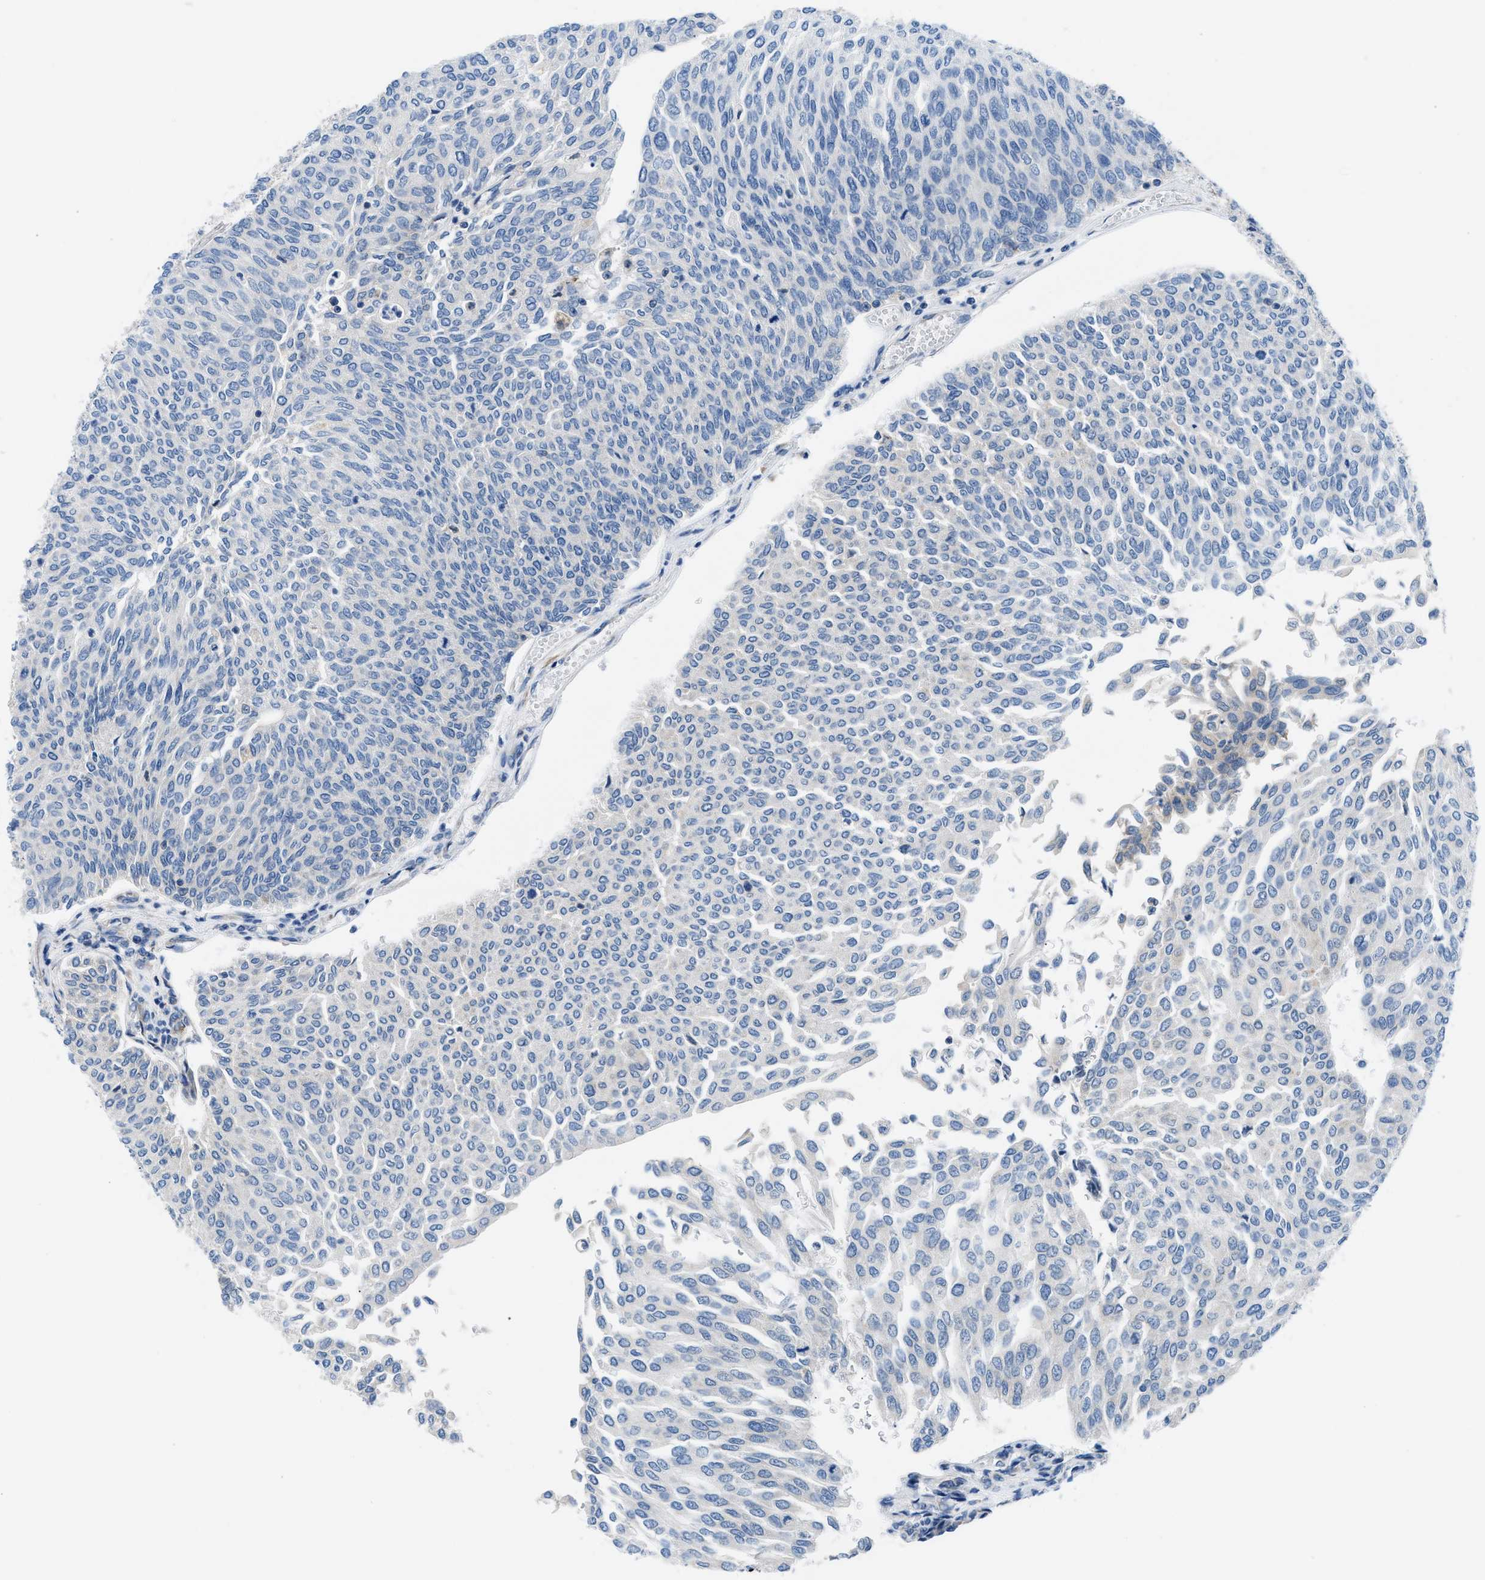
{"staining": {"intensity": "weak", "quantity": "<25%", "location": "cytoplasmic/membranous"}, "tissue": "urothelial cancer", "cell_type": "Tumor cells", "image_type": "cancer", "snomed": [{"axis": "morphology", "description": "Urothelial carcinoma, Low grade"}, {"axis": "topography", "description": "Urinary bladder"}], "caption": "A micrograph of human urothelial cancer is negative for staining in tumor cells.", "gene": "BNC2", "patient": {"sex": "female", "age": 79}}